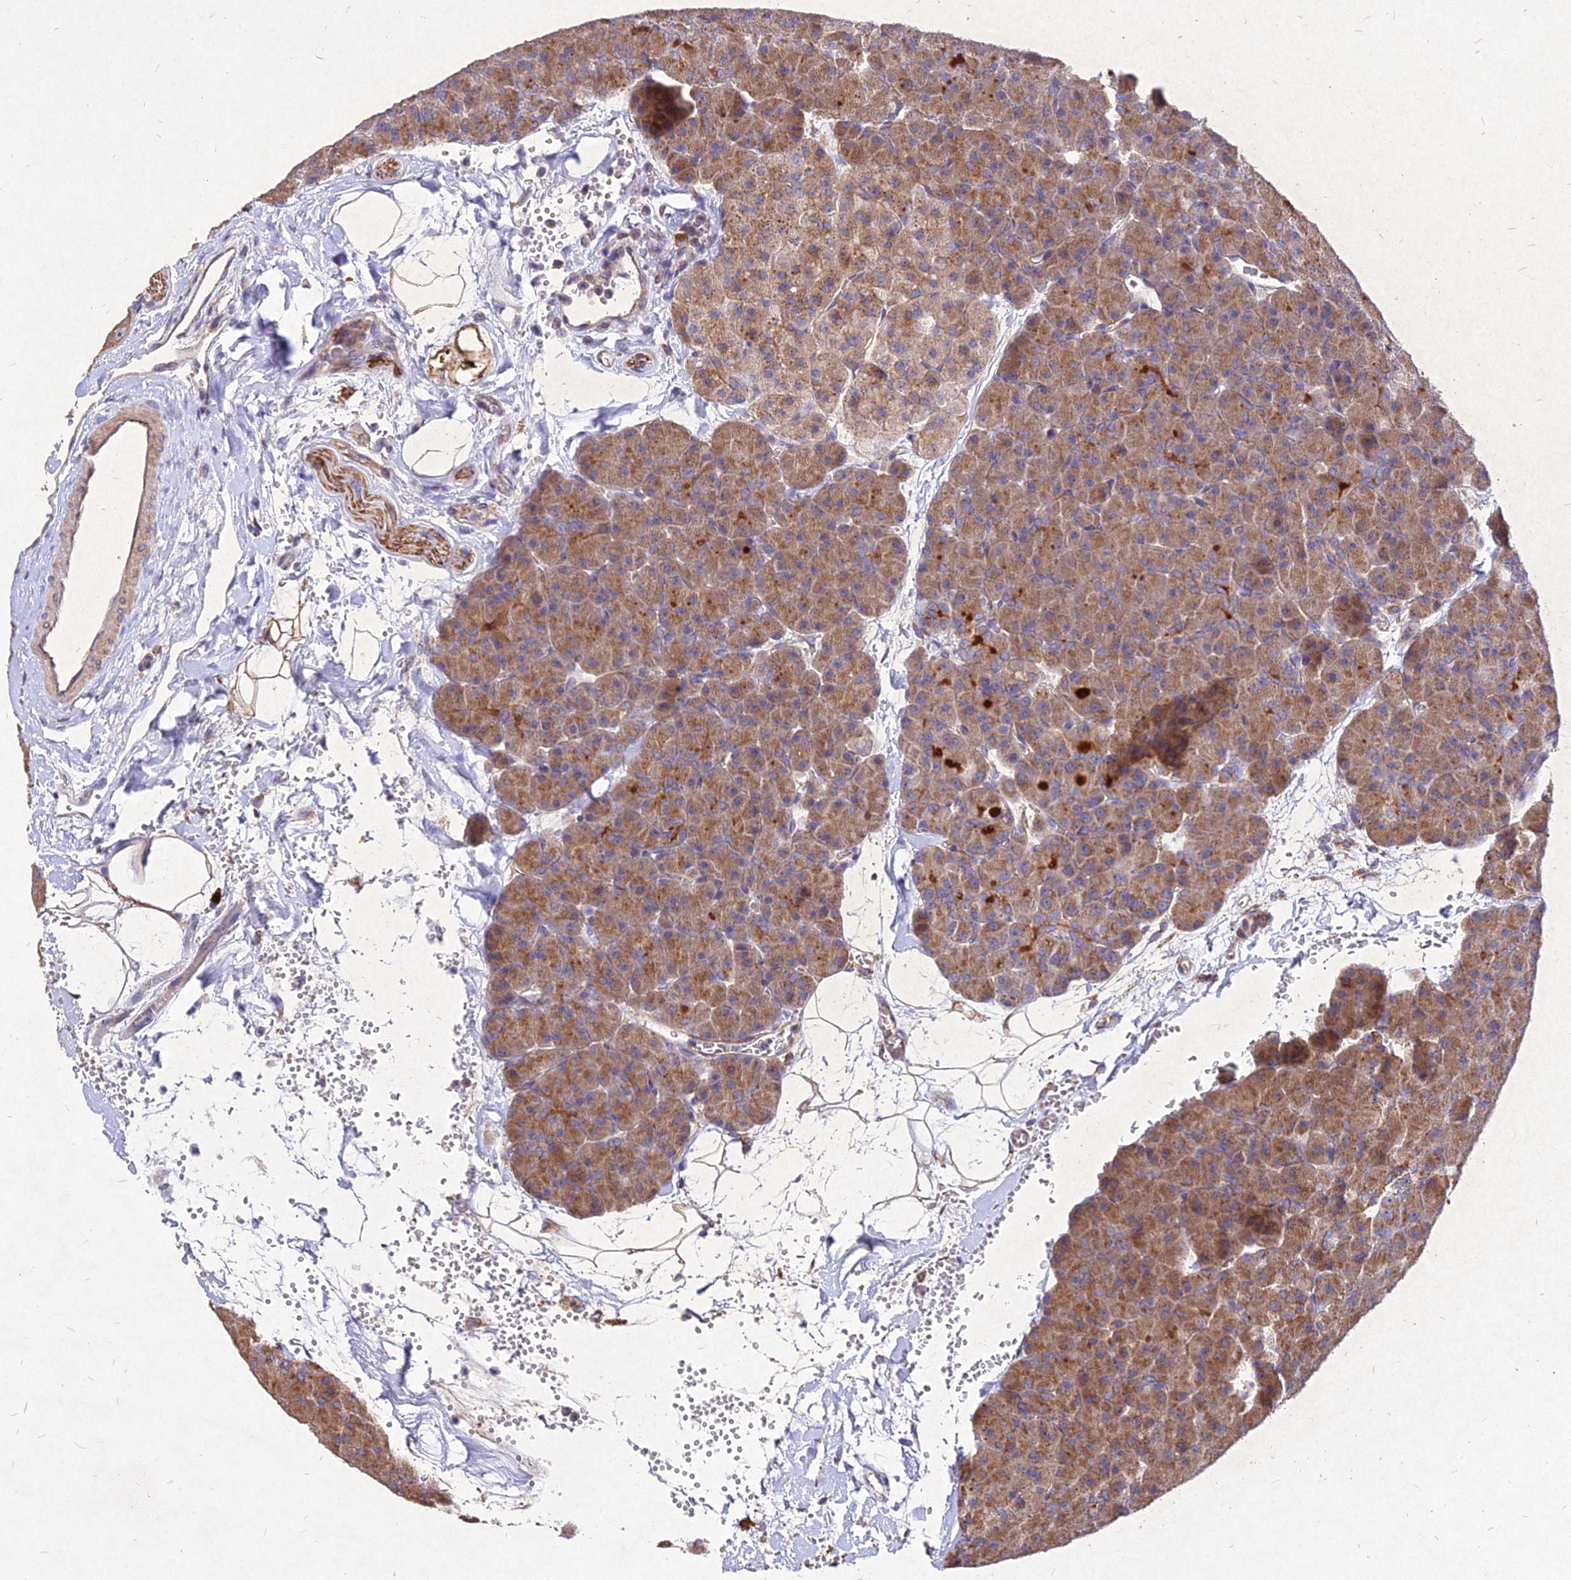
{"staining": {"intensity": "moderate", "quantity": ">75%", "location": "cytoplasmic/membranous"}, "tissue": "pancreas", "cell_type": "Exocrine glandular cells", "image_type": "normal", "snomed": [{"axis": "morphology", "description": "Normal tissue, NOS"}, {"axis": "topography", "description": "Pancreas"}], "caption": "This histopathology image reveals IHC staining of normal human pancreas, with medium moderate cytoplasmic/membranous expression in approximately >75% of exocrine glandular cells.", "gene": "SKA1", "patient": {"sex": "male", "age": 36}}